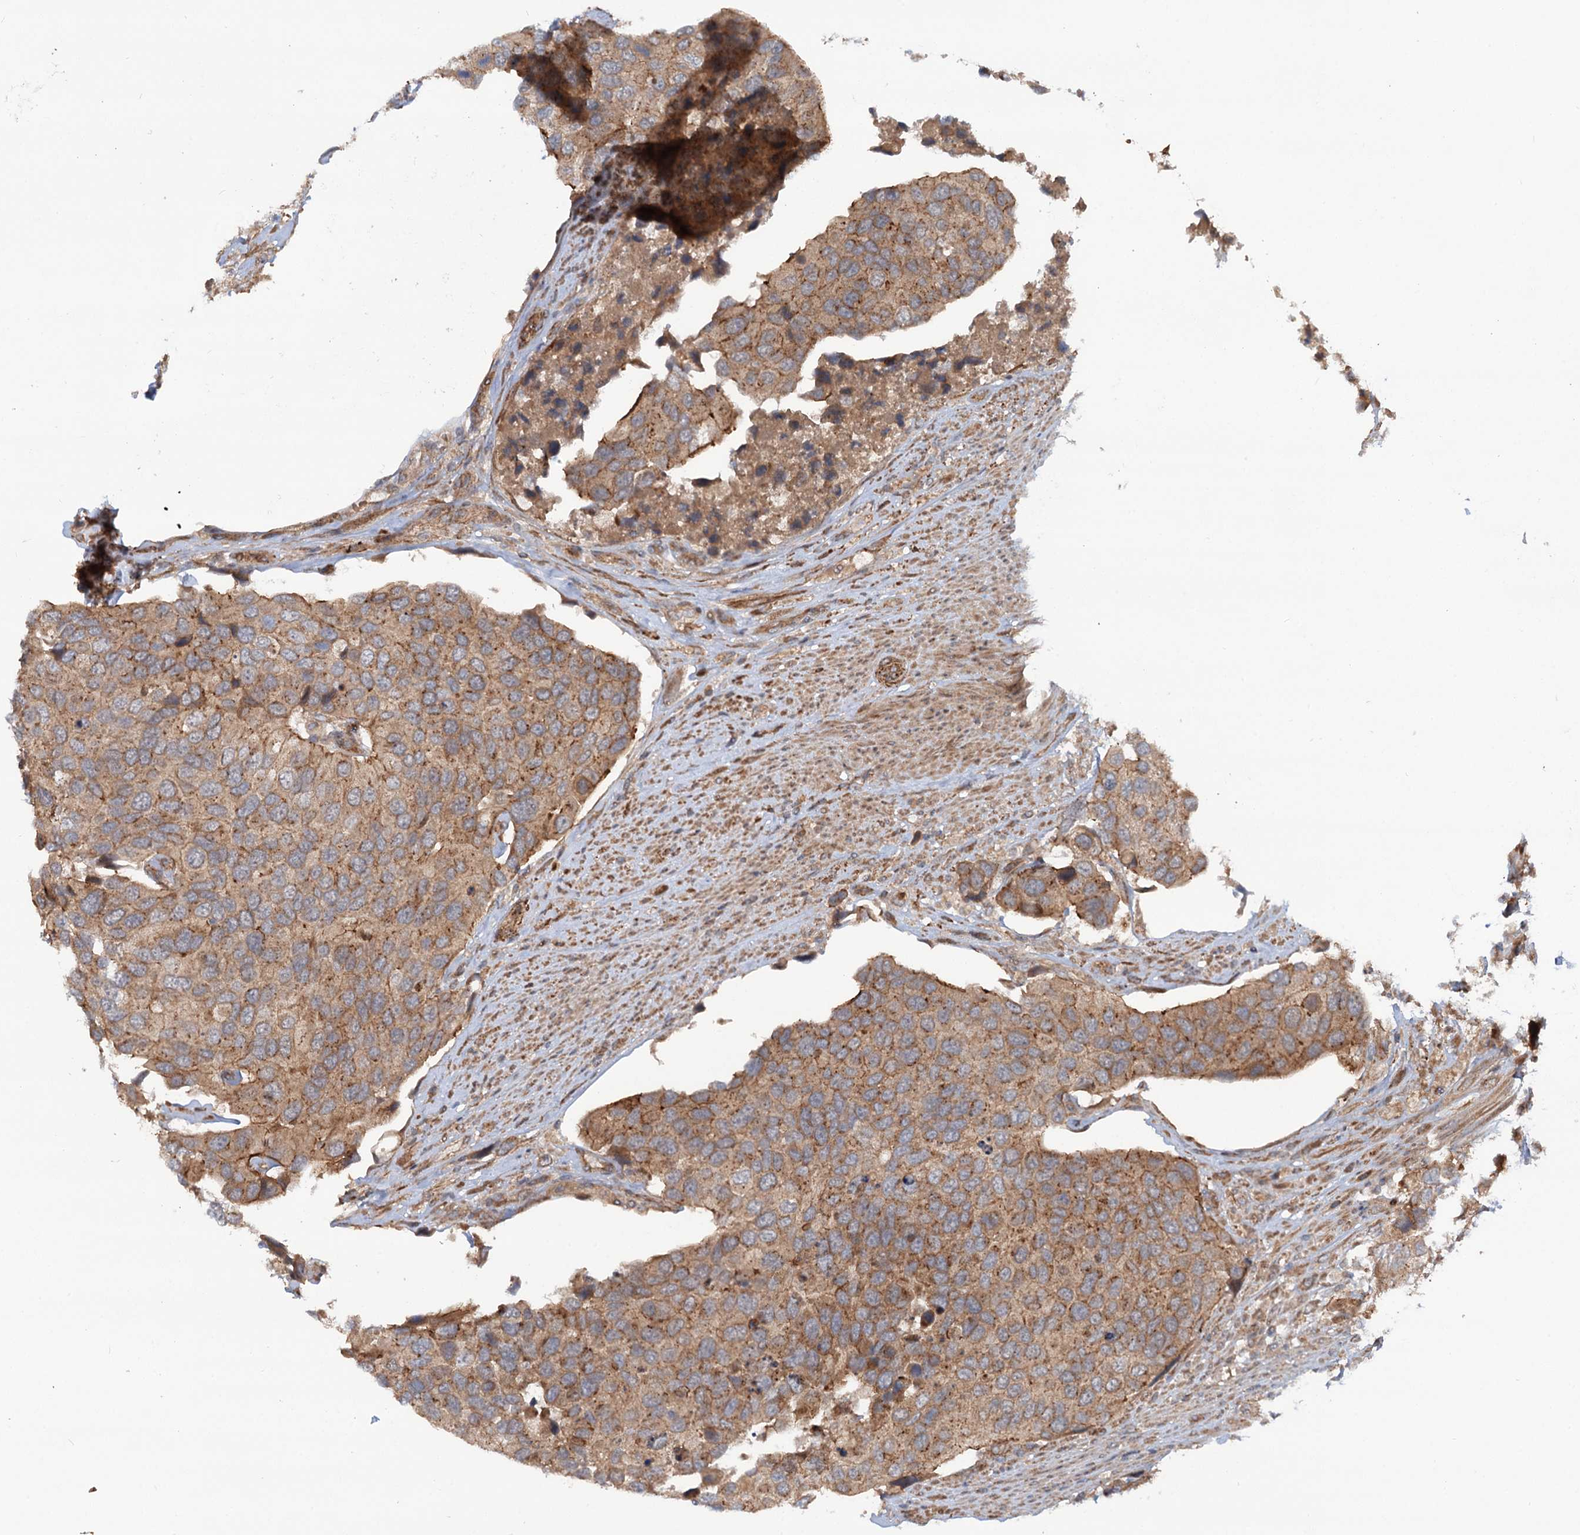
{"staining": {"intensity": "moderate", "quantity": ">75%", "location": "cytoplasmic/membranous"}, "tissue": "urothelial cancer", "cell_type": "Tumor cells", "image_type": "cancer", "snomed": [{"axis": "morphology", "description": "Urothelial carcinoma, High grade"}, {"axis": "topography", "description": "Urinary bladder"}], "caption": "Immunohistochemistry (IHC) histopathology image of neoplastic tissue: urothelial carcinoma (high-grade) stained using IHC displays medium levels of moderate protein expression localized specifically in the cytoplasmic/membranous of tumor cells, appearing as a cytoplasmic/membranous brown color.", "gene": "ADGRG4", "patient": {"sex": "male", "age": 74}}